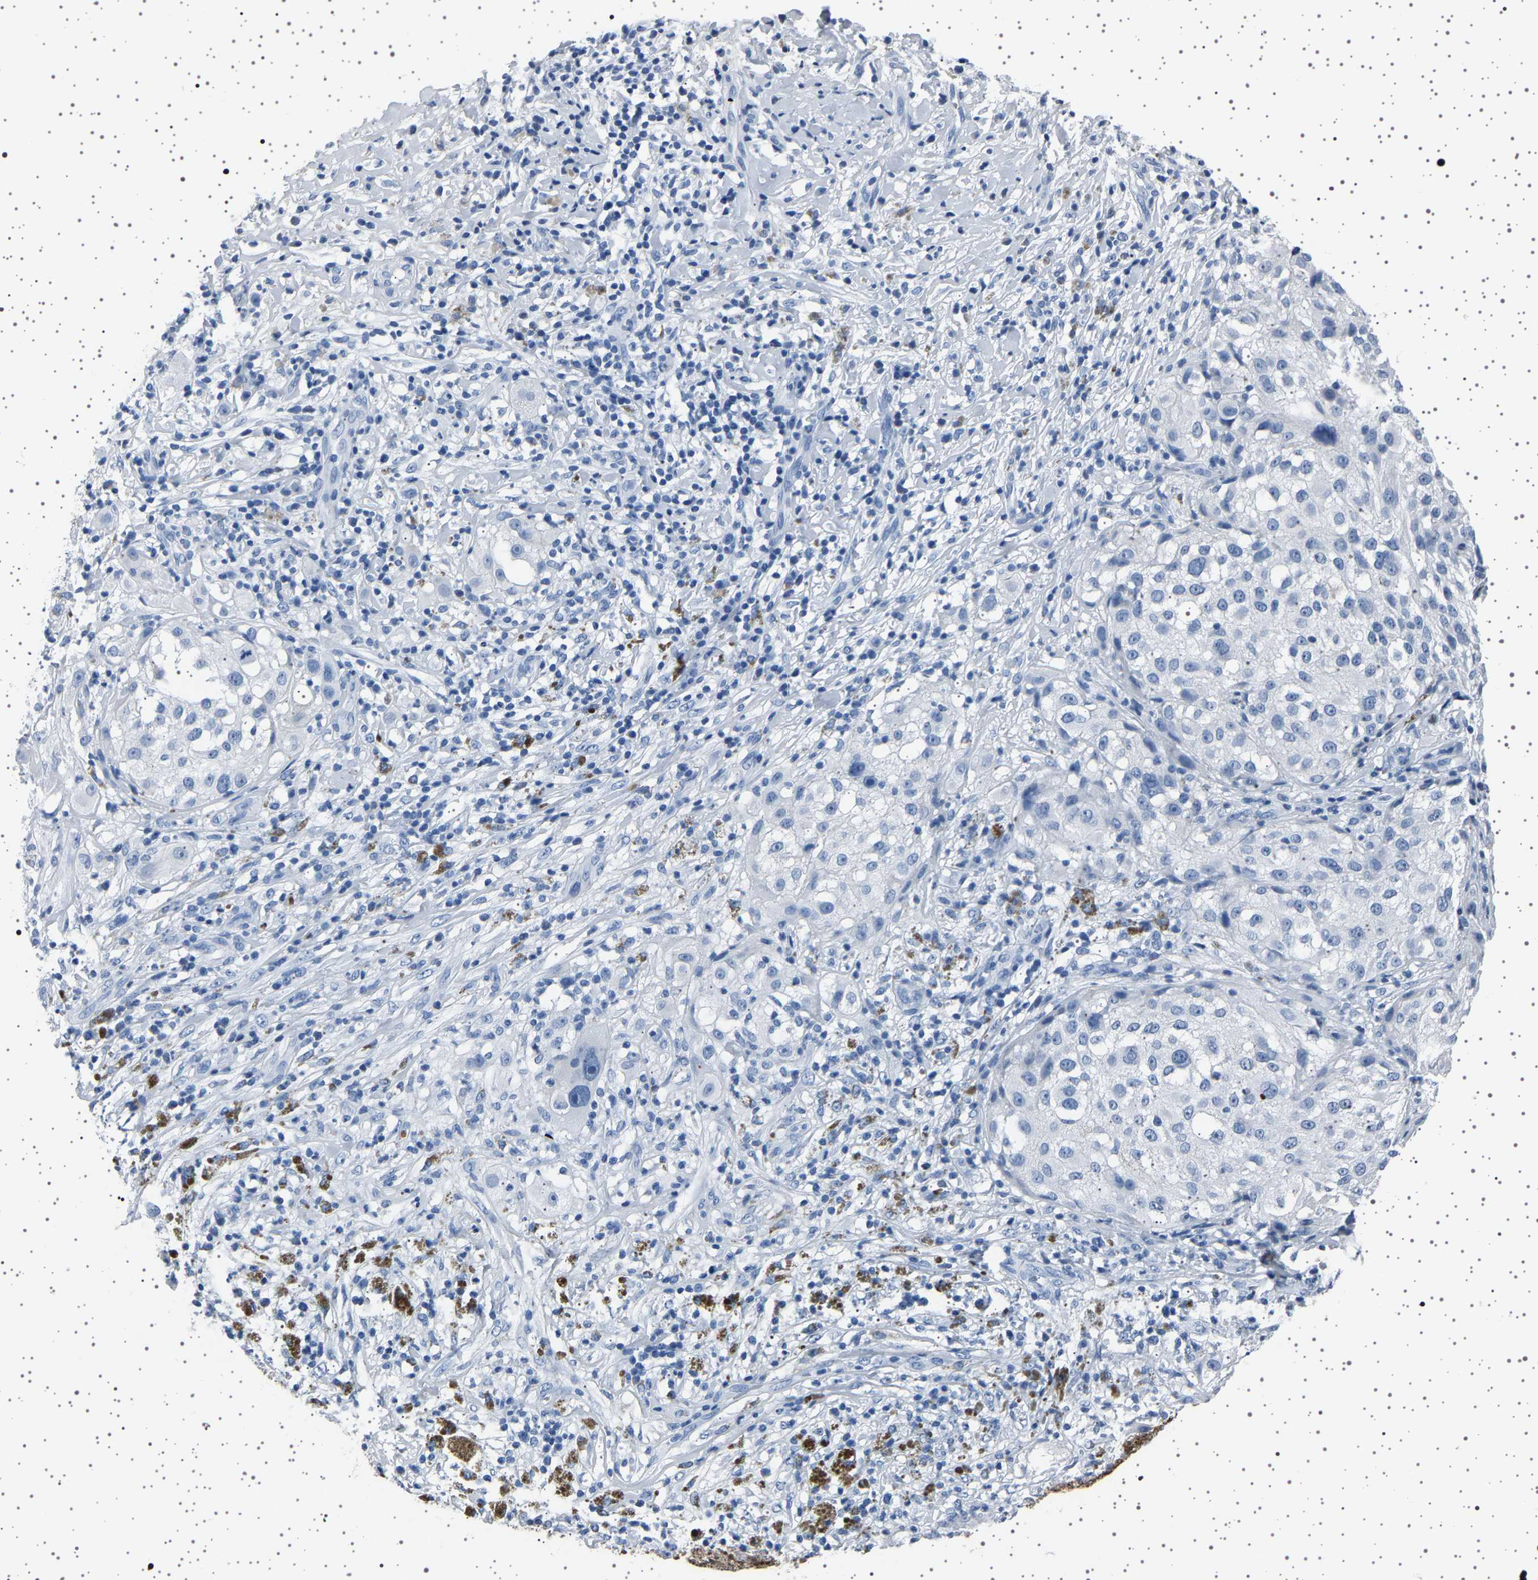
{"staining": {"intensity": "negative", "quantity": "none", "location": "none"}, "tissue": "melanoma", "cell_type": "Tumor cells", "image_type": "cancer", "snomed": [{"axis": "morphology", "description": "Necrosis, NOS"}, {"axis": "morphology", "description": "Malignant melanoma, NOS"}, {"axis": "topography", "description": "Skin"}], "caption": "Immunohistochemistry (IHC) of human melanoma demonstrates no positivity in tumor cells. The staining is performed using DAB brown chromogen with nuclei counter-stained in using hematoxylin.", "gene": "TFF3", "patient": {"sex": "female", "age": 87}}